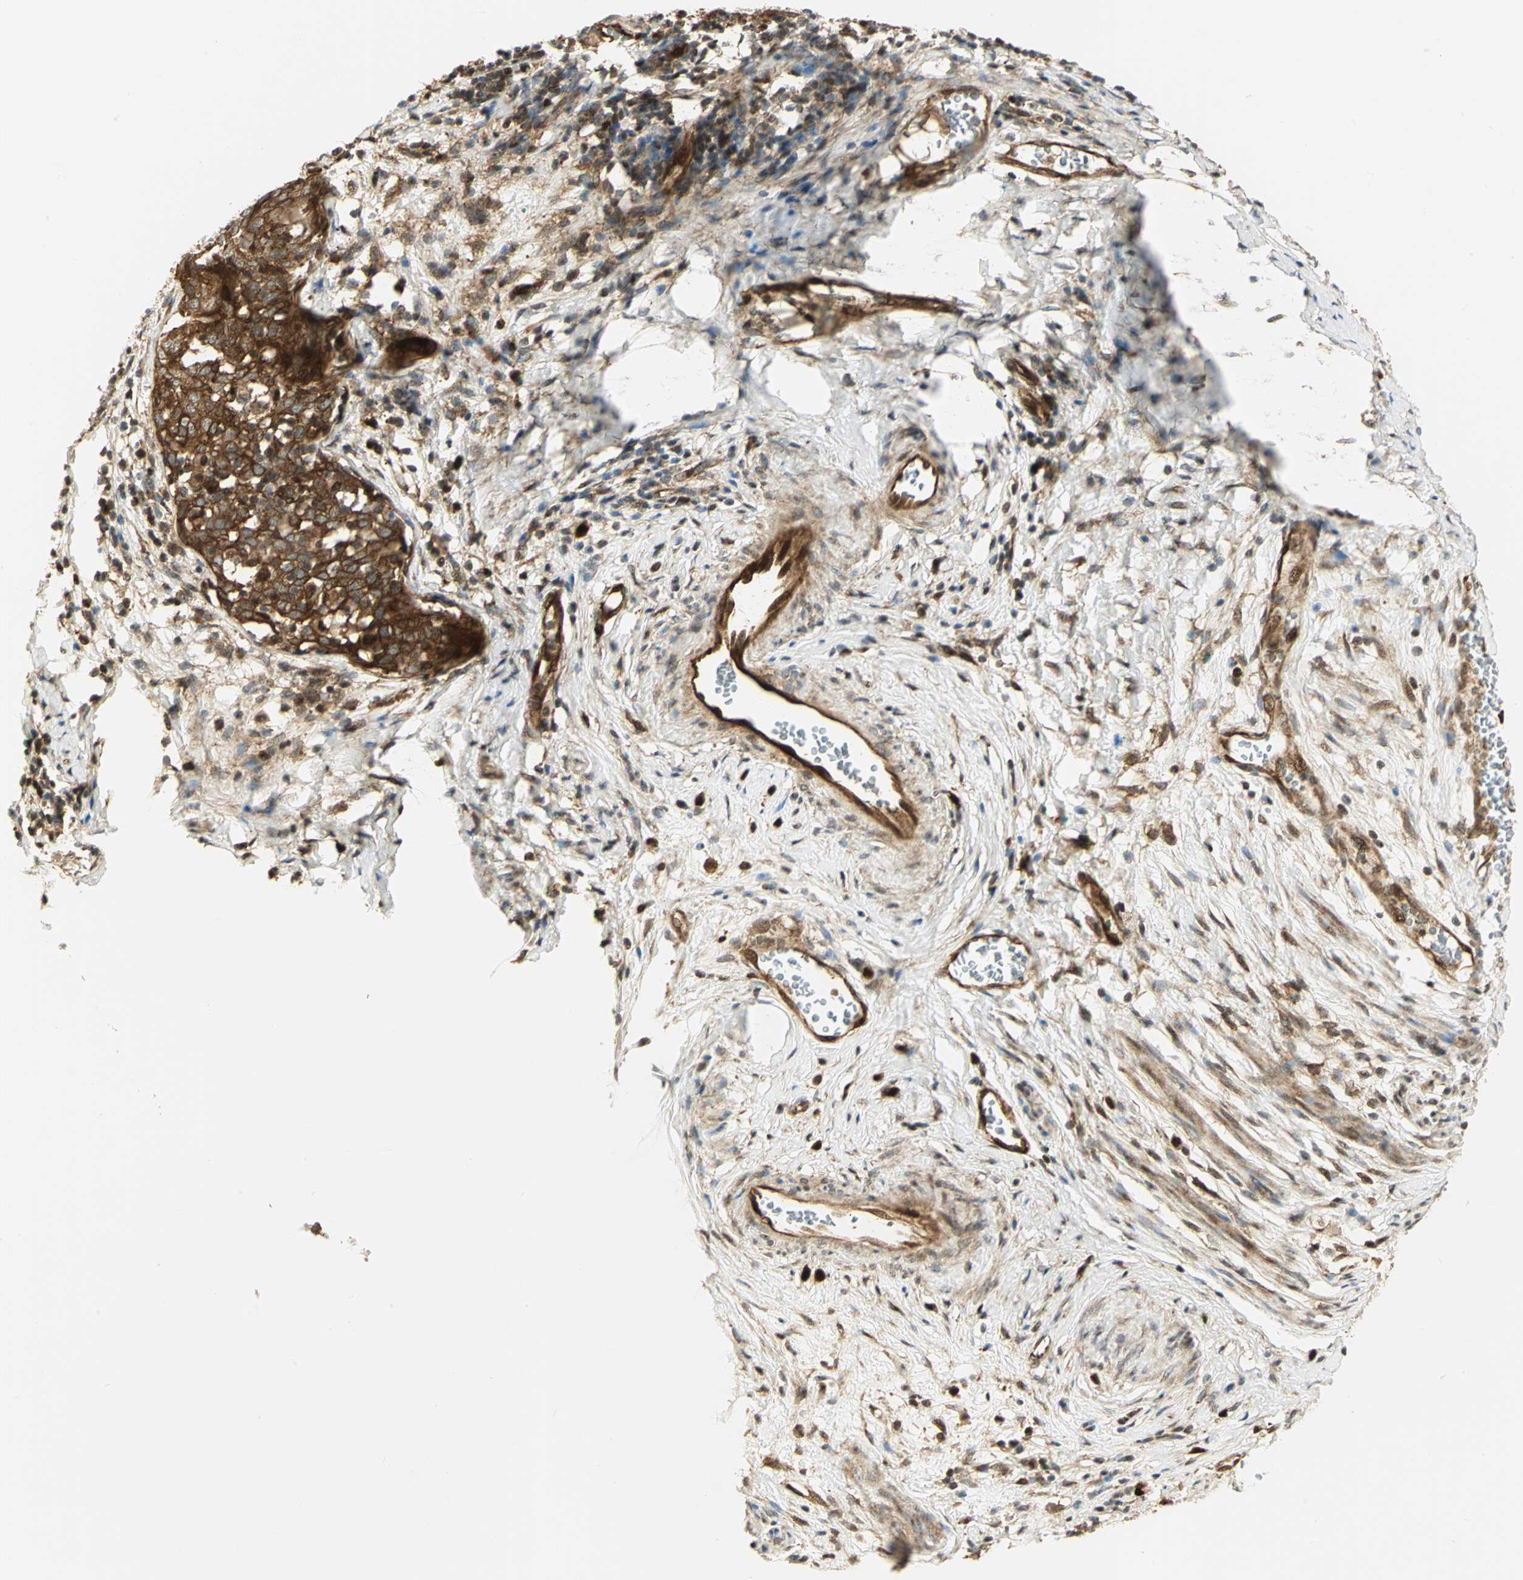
{"staining": {"intensity": "strong", "quantity": ">75%", "location": "cytoplasmic/membranous"}, "tissue": "cervical cancer", "cell_type": "Tumor cells", "image_type": "cancer", "snomed": [{"axis": "morphology", "description": "Normal tissue, NOS"}, {"axis": "morphology", "description": "Squamous cell carcinoma, NOS"}, {"axis": "topography", "description": "Cervix"}], "caption": "The micrograph reveals staining of squamous cell carcinoma (cervical), revealing strong cytoplasmic/membranous protein positivity (brown color) within tumor cells. (Brightfield microscopy of DAB IHC at high magnification).", "gene": "EEA1", "patient": {"sex": "female", "age": 67}}